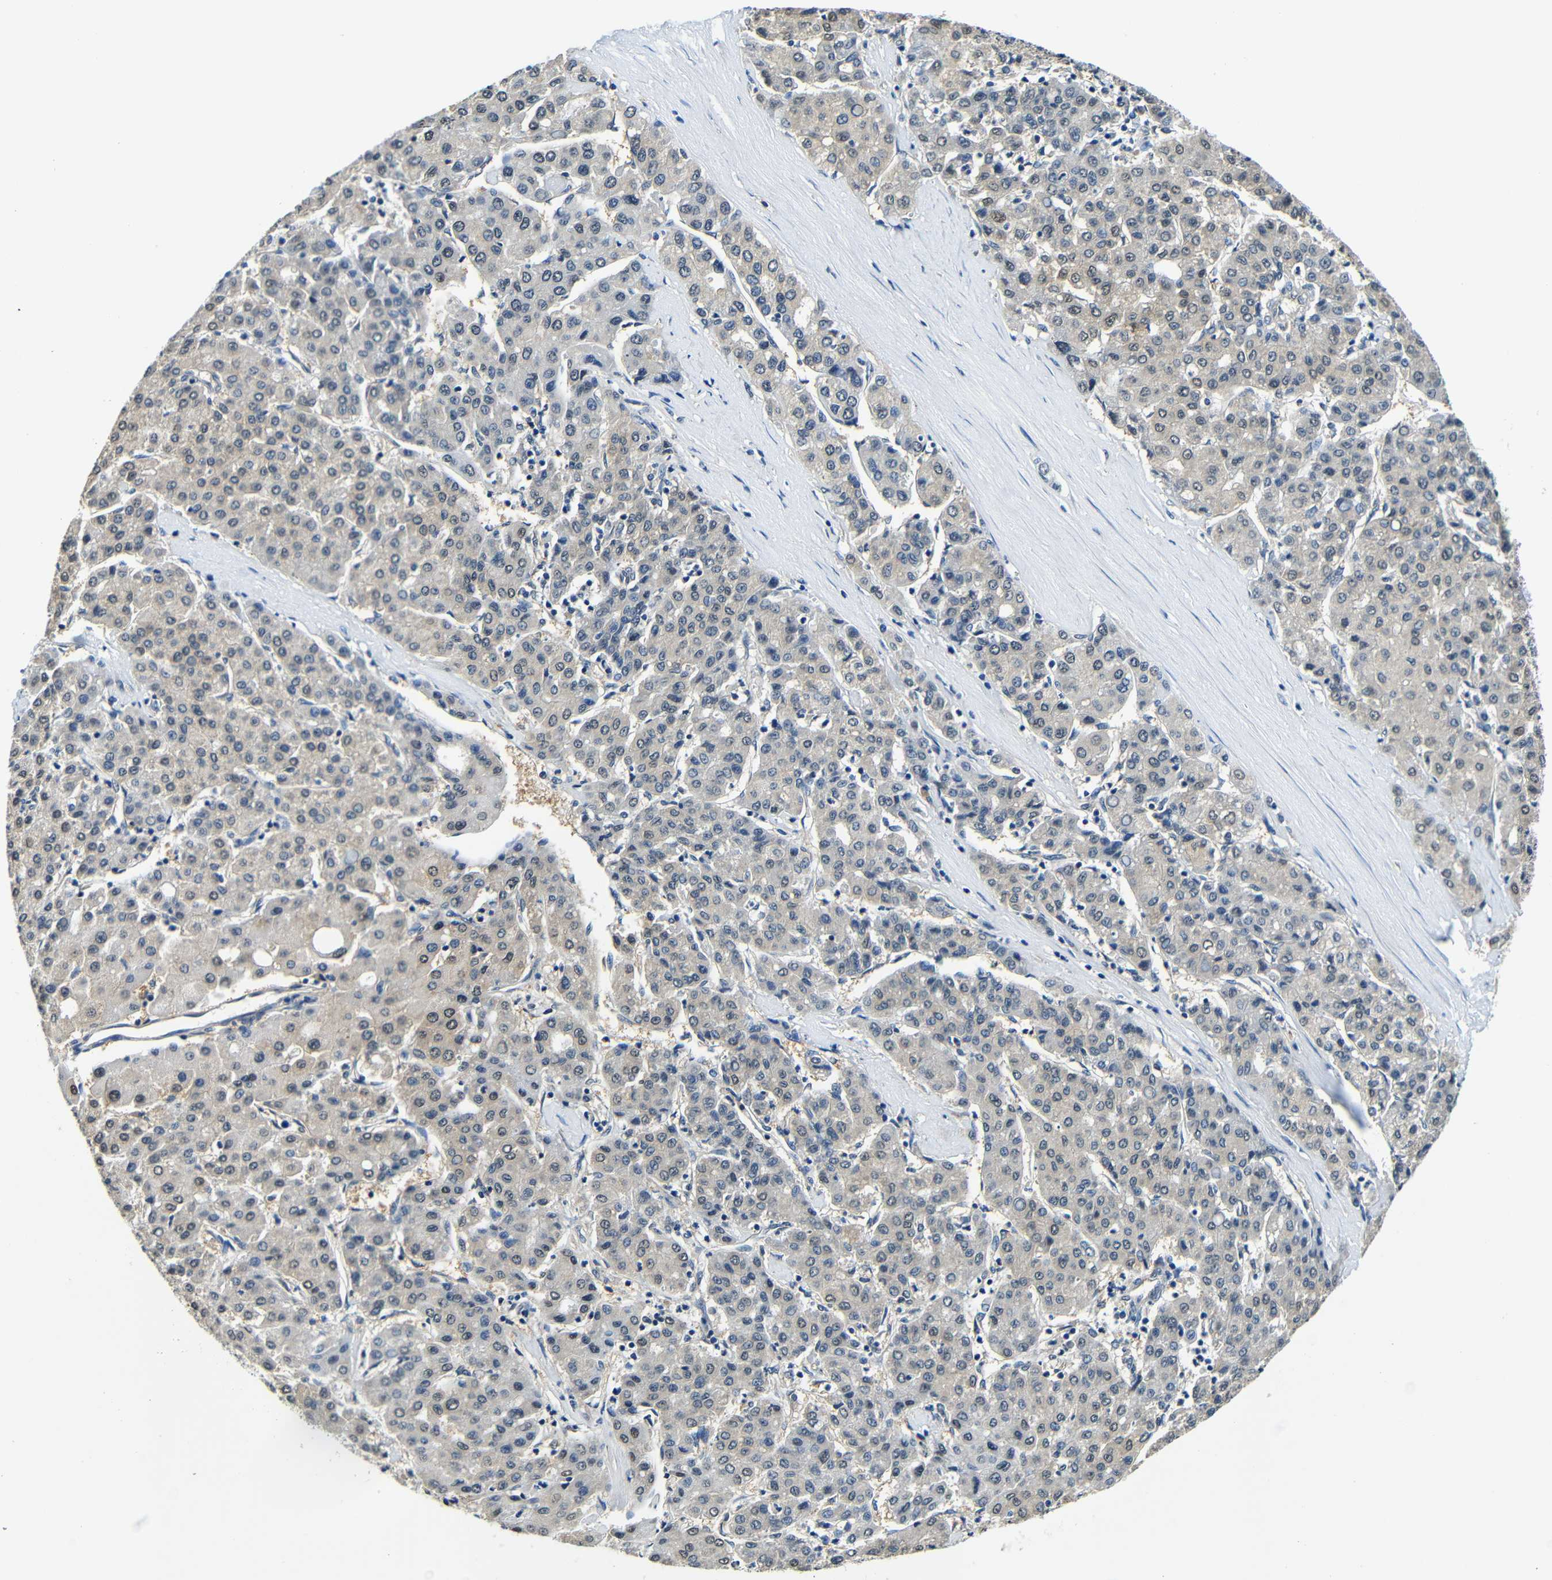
{"staining": {"intensity": "weak", "quantity": "<25%", "location": "cytoplasmic/membranous,nuclear"}, "tissue": "liver cancer", "cell_type": "Tumor cells", "image_type": "cancer", "snomed": [{"axis": "morphology", "description": "Carcinoma, Hepatocellular, NOS"}, {"axis": "topography", "description": "Liver"}], "caption": "There is no significant staining in tumor cells of liver cancer (hepatocellular carcinoma).", "gene": "ADAP1", "patient": {"sex": "male", "age": 65}}